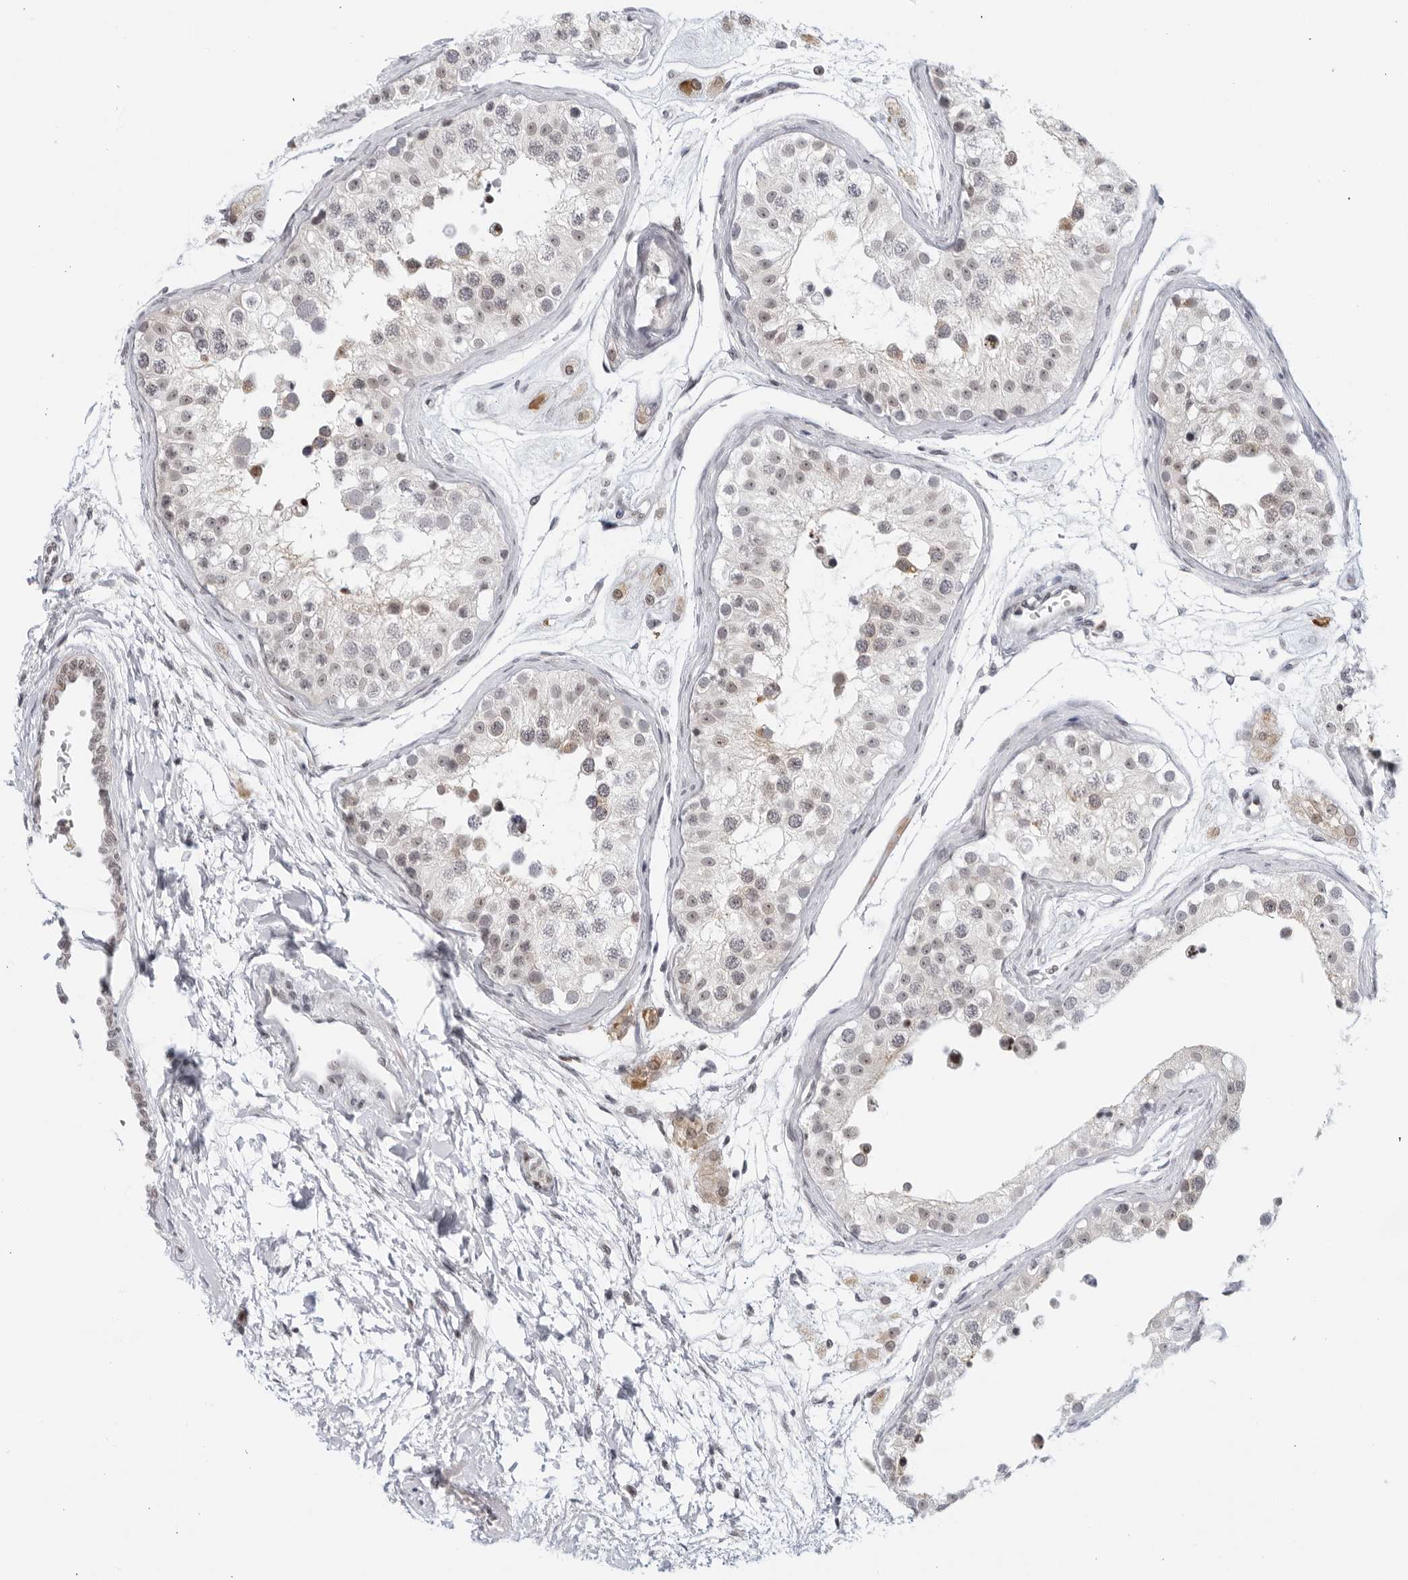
{"staining": {"intensity": "weak", "quantity": "<25%", "location": "cytoplasmic/membranous"}, "tissue": "testis", "cell_type": "Cells in seminiferous ducts", "image_type": "normal", "snomed": [{"axis": "morphology", "description": "Normal tissue, NOS"}, {"axis": "morphology", "description": "Adenocarcinoma, metastatic, NOS"}, {"axis": "topography", "description": "Testis"}], "caption": "High power microscopy image of an IHC photomicrograph of unremarkable testis, revealing no significant positivity in cells in seminiferous ducts. (Stains: DAB immunohistochemistry (IHC) with hematoxylin counter stain, Microscopy: brightfield microscopy at high magnification).", "gene": "RAB11FIP3", "patient": {"sex": "male", "age": 26}}